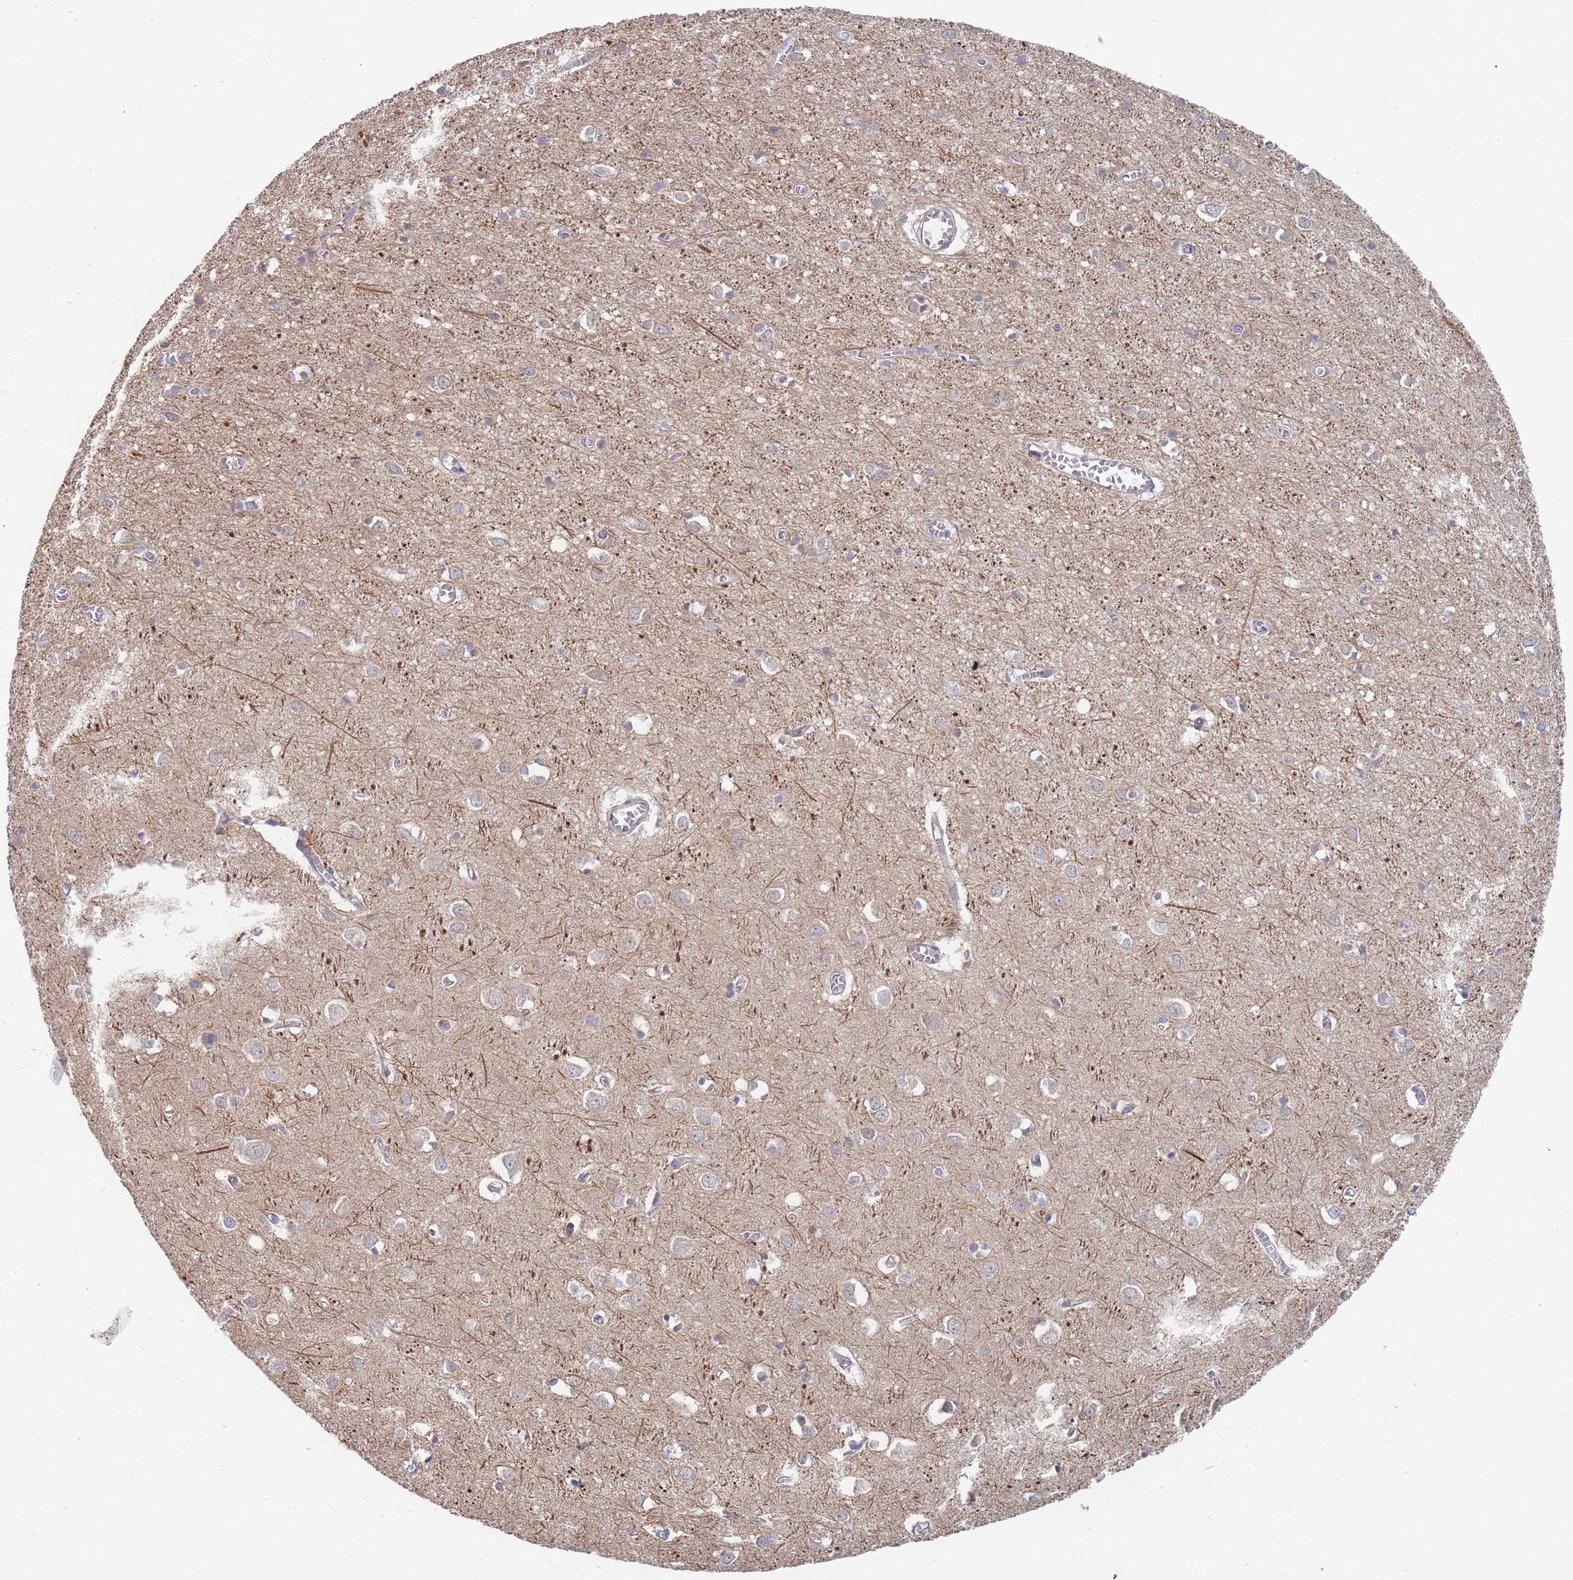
{"staining": {"intensity": "negative", "quantity": "none", "location": "none"}, "tissue": "cerebral cortex", "cell_type": "Endothelial cells", "image_type": "normal", "snomed": [{"axis": "morphology", "description": "Normal tissue, NOS"}, {"axis": "topography", "description": "Cerebral cortex"}], "caption": "This is a micrograph of immunohistochemistry staining of unremarkable cerebral cortex, which shows no staining in endothelial cells. The staining is performed using DAB brown chromogen with nuclei counter-stained in using hematoxylin.", "gene": "SLC35F5", "patient": {"sex": "female", "age": 64}}